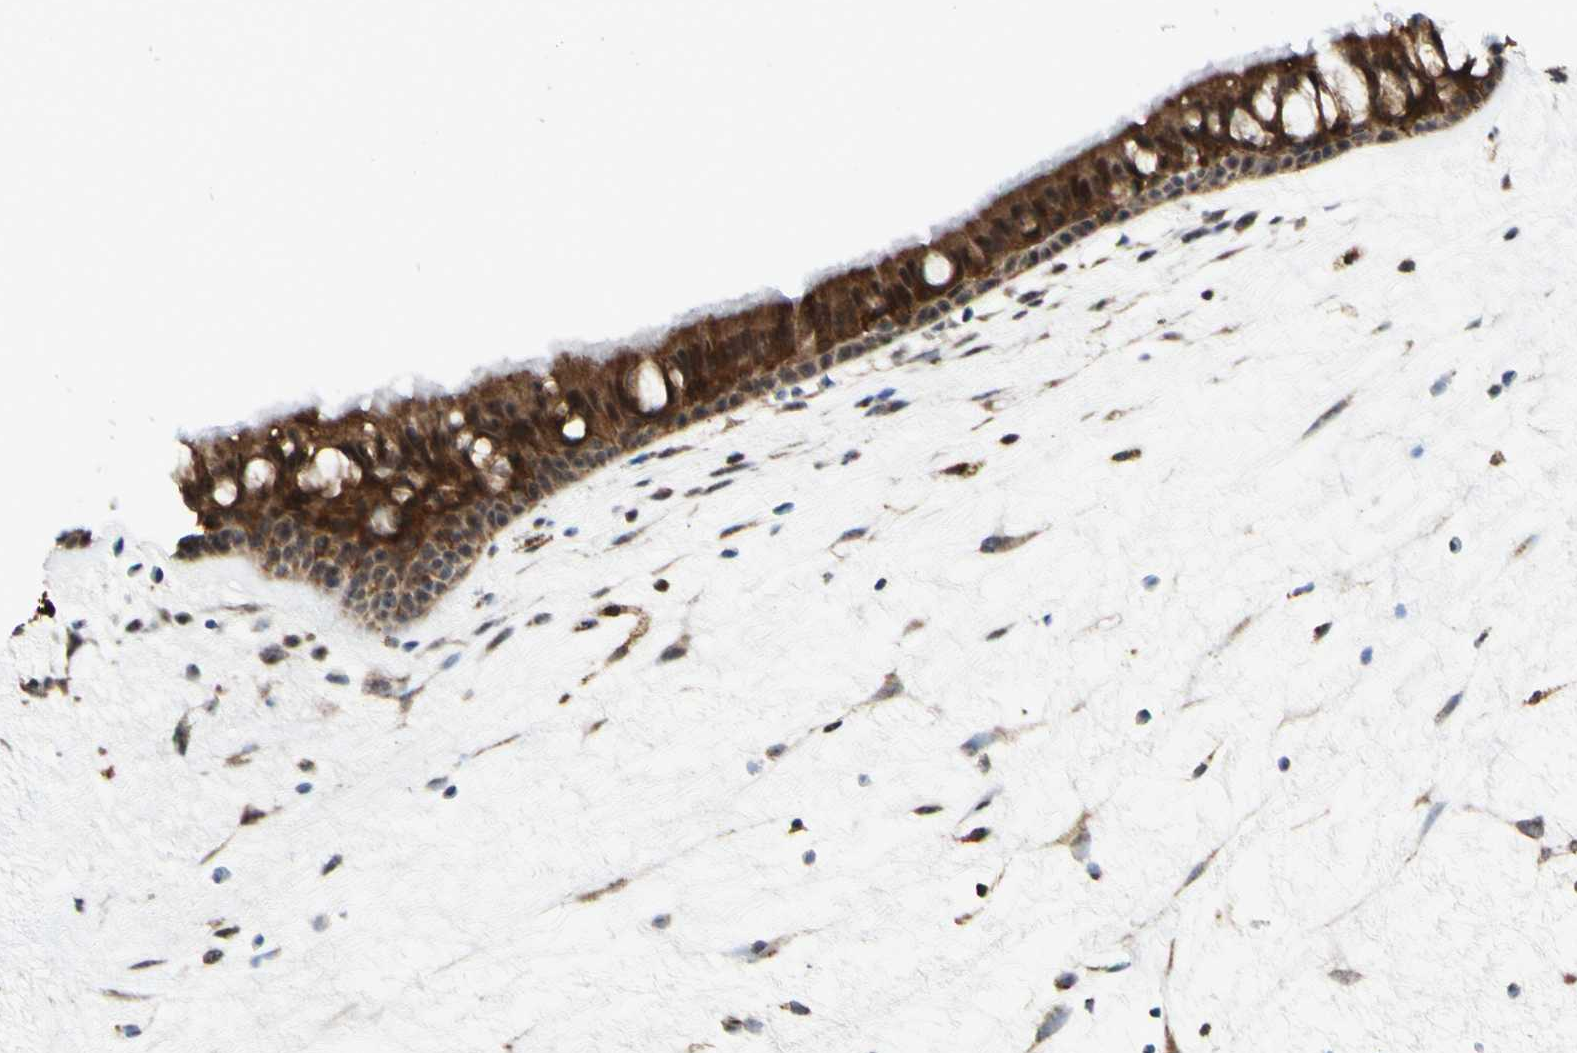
{"staining": {"intensity": "strong", "quantity": ">75%", "location": "cytoplasmic/membranous"}, "tissue": "nasopharynx", "cell_type": "Respiratory epithelial cells", "image_type": "normal", "snomed": [{"axis": "morphology", "description": "Normal tissue, NOS"}, {"axis": "morphology", "description": "Inflammation, NOS"}, {"axis": "topography", "description": "Nasopharynx"}], "caption": "This micrograph demonstrates unremarkable nasopharynx stained with immunohistochemistry (IHC) to label a protein in brown. The cytoplasmic/membranous of respiratory epithelial cells show strong positivity for the protein. Nuclei are counter-stained blue.", "gene": "DHRS3", "patient": {"sex": "male", "age": 48}}